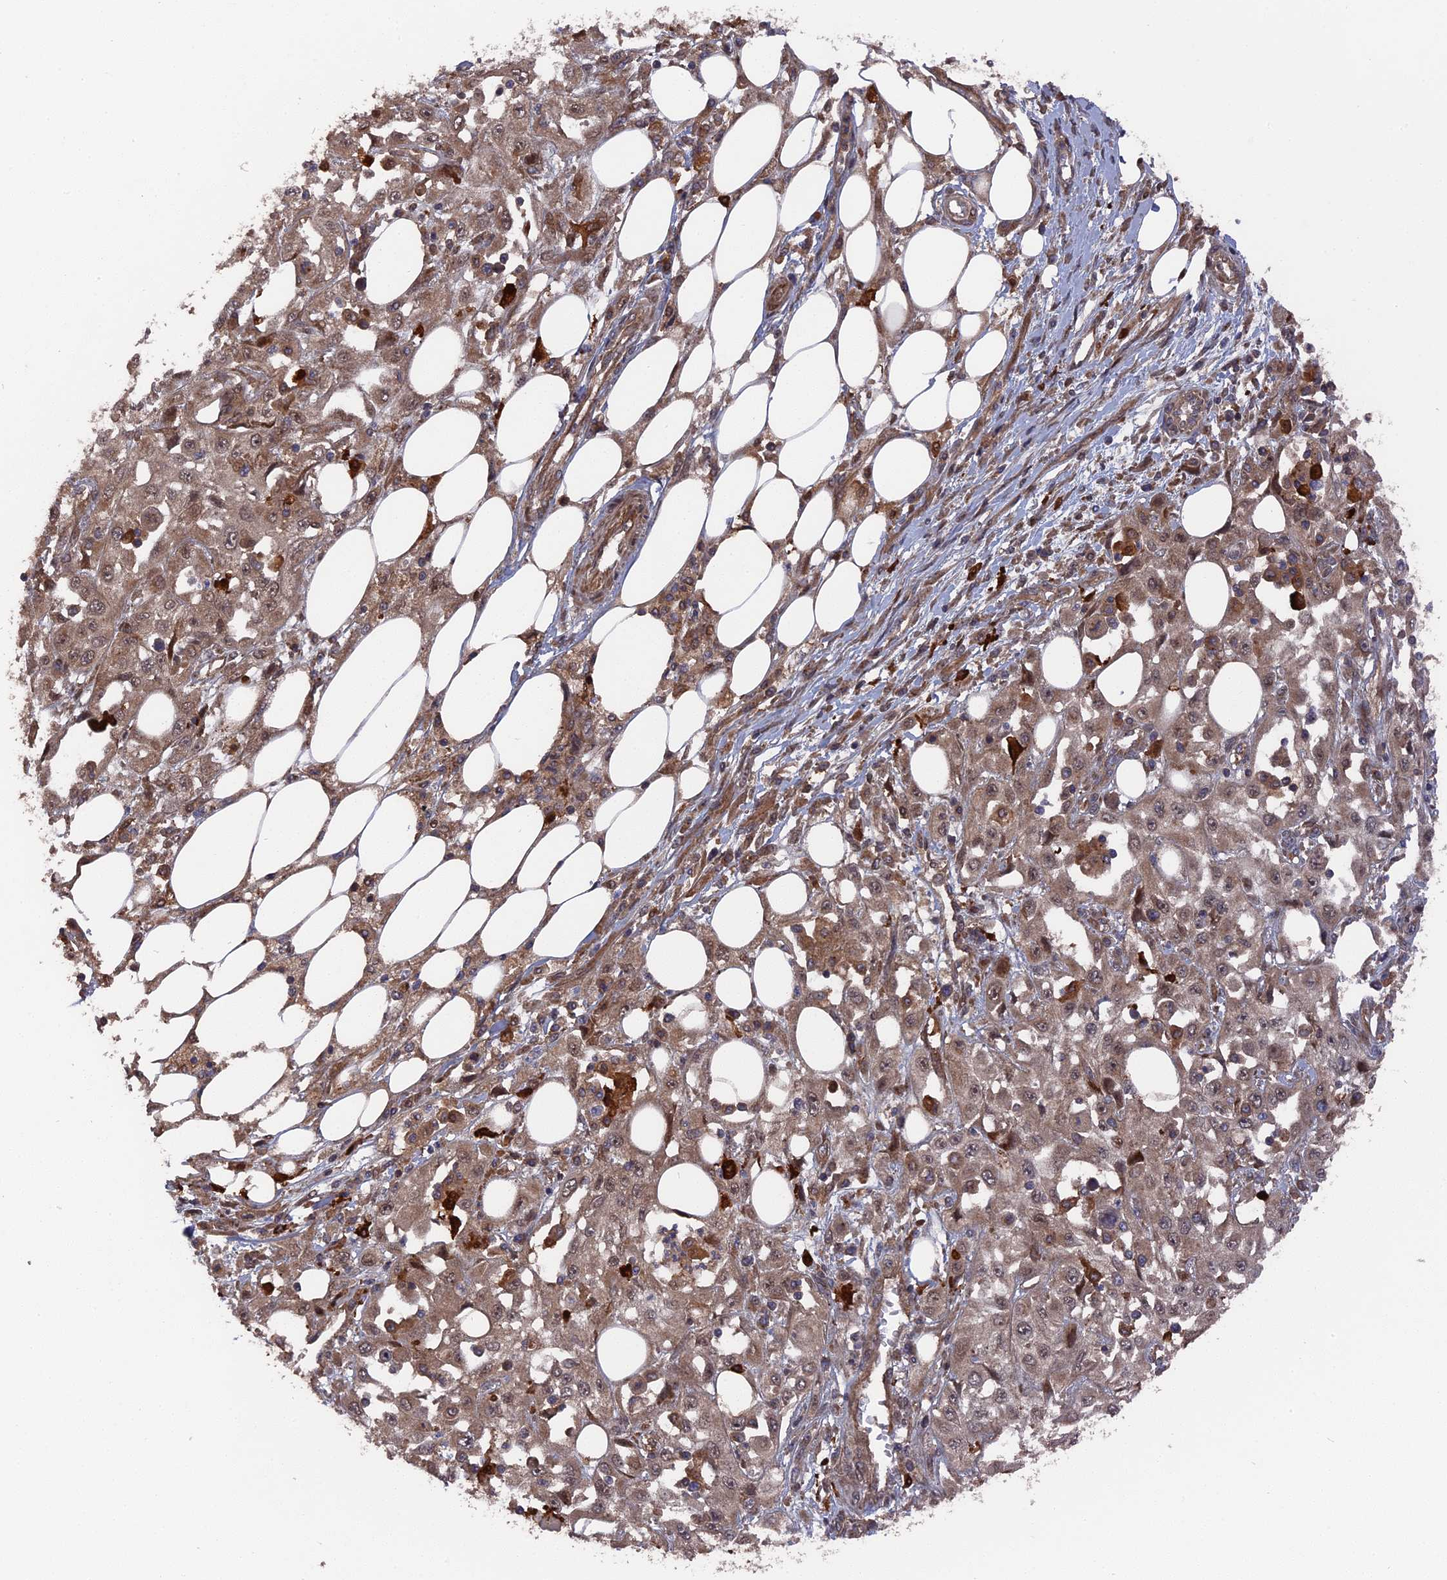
{"staining": {"intensity": "weak", "quantity": ">75%", "location": "cytoplasmic/membranous,nuclear"}, "tissue": "skin cancer", "cell_type": "Tumor cells", "image_type": "cancer", "snomed": [{"axis": "morphology", "description": "Squamous cell carcinoma, NOS"}, {"axis": "morphology", "description": "Squamous cell carcinoma, metastatic, NOS"}, {"axis": "topography", "description": "Skin"}, {"axis": "topography", "description": "Lymph node"}], "caption": "Skin squamous cell carcinoma stained for a protein (brown) exhibits weak cytoplasmic/membranous and nuclear positive positivity in approximately >75% of tumor cells.", "gene": "DEF8", "patient": {"sex": "male", "age": 75}}